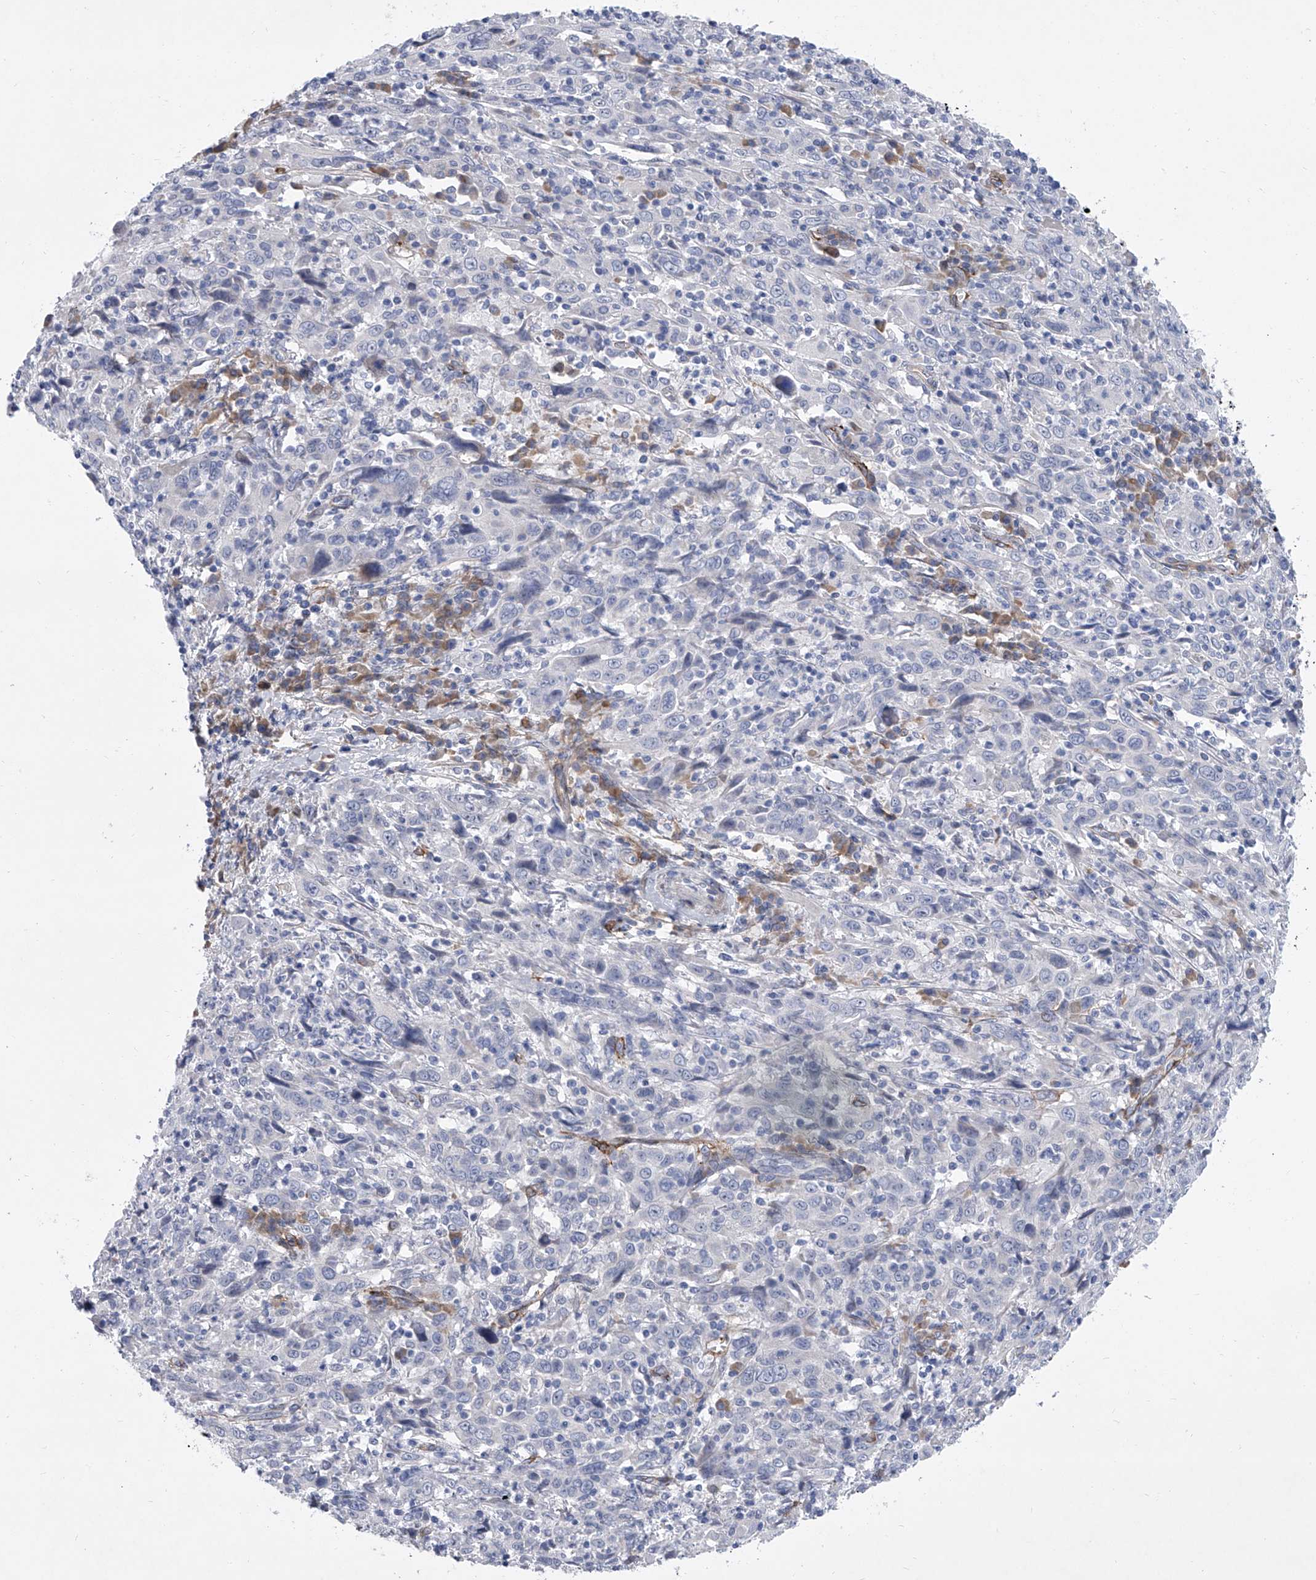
{"staining": {"intensity": "negative", "quantity": "none", "location": "none"}, "tissue": "cervical cancer", "cell_type": "Tumor cells", "image_type": "cancer", "snomed": [{"axis": "morphology", "description": "Squamous cell carcinoma, NOS"}, {"axis": "topography", "description": "Cervix"}], "caption": "Immunohistochemical staining of squamous cell carcinoma (cervical) demonstrates no significant expression in tumor cells.", "gene": "ALG14", "patient": {"sex": "female", "age": 46}}